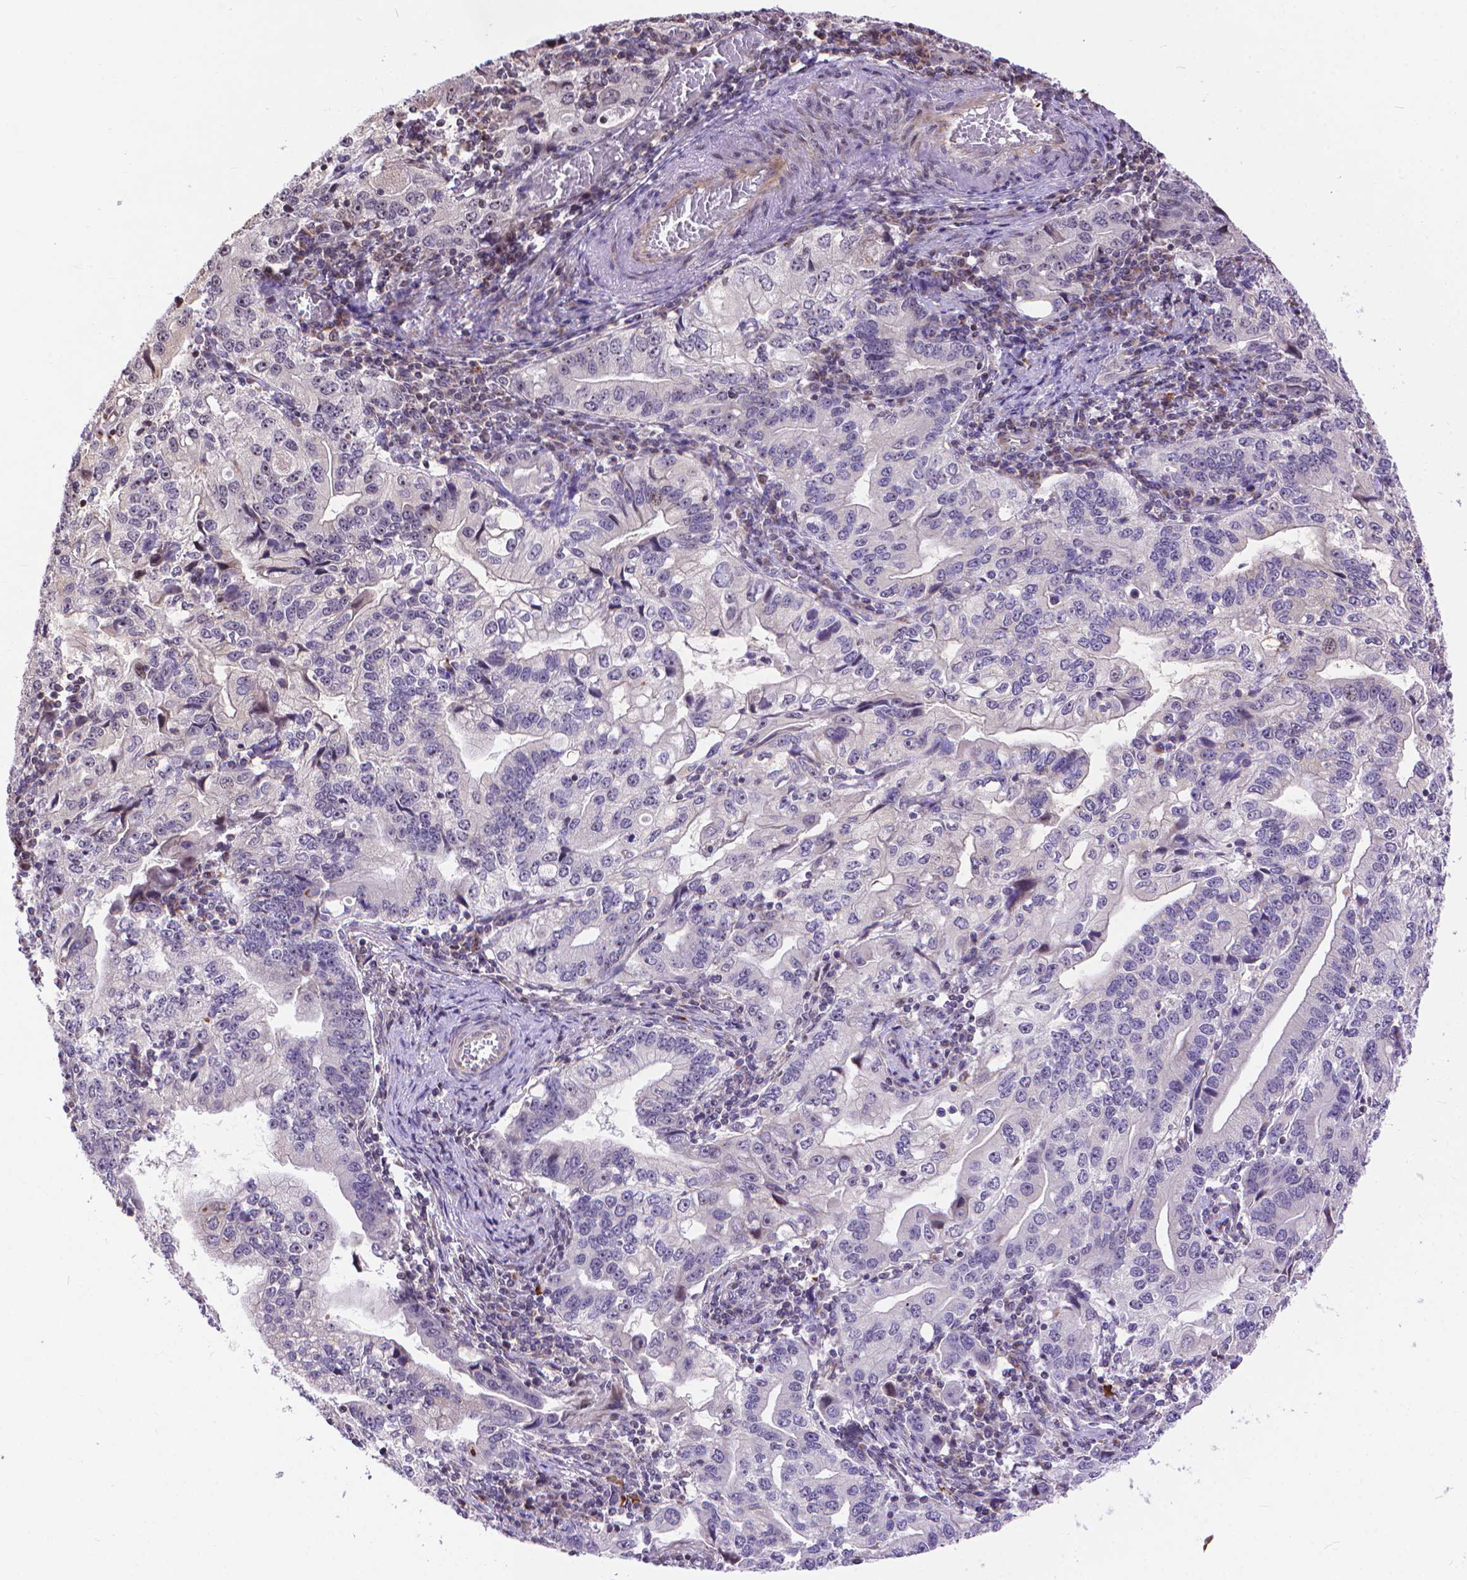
{"staining": {"intensity": "negative", "quantity": "none", "location": "none"}, "tissue": "stomach cancer", "cell_type": "Tumor cells", "image_type": "cancer", "snomed": [{"axis": "morphology", "description": "Adenocarcinoma, NOS"}, {"axis": "topography", "description": "Stomach, lower"}], "caption": "Tumor cells are negative for brown protein staining in stomach adenocarcinoma.", "gene": "TMEM135", "patient": {"sex": "female", "age": 72}}